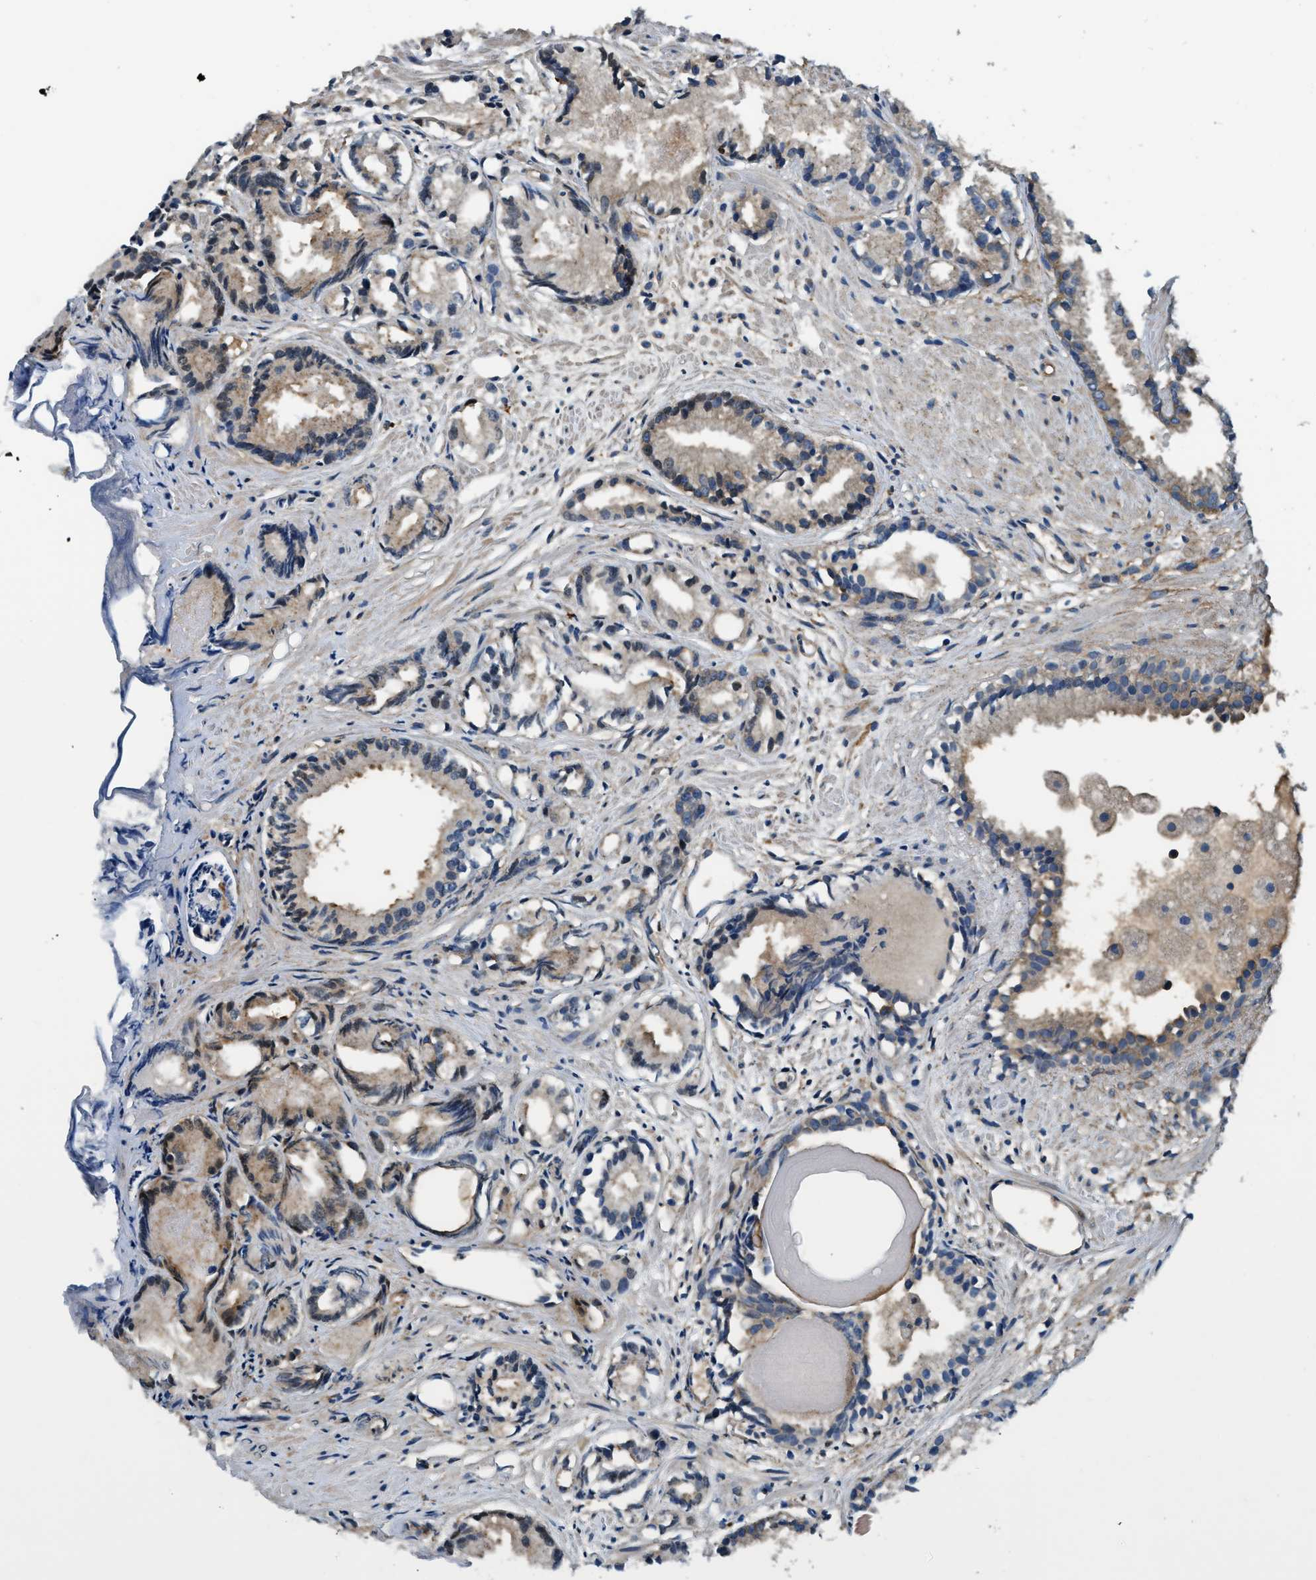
{"staining": {"intensity": "weak", "quantity": "<25%", "location": "cytoplasmic/membranous"}, "tissue": "prostate cancer", "cell_type": "Tumor cells", "image_type": "cancer", "snomed": [{"axis": "morphology", "description": "Adenocarcinoma, Low grade"}, {"axis": "topography", "description": "Prostate"}], "caption": "Immunohistochemical staining of human adenocarcinoma (low-grade) (prostate) displays no significant positivity in tumor cells.", "gene": "EEA1", "patient": {"sex": "male", "age": 72}}